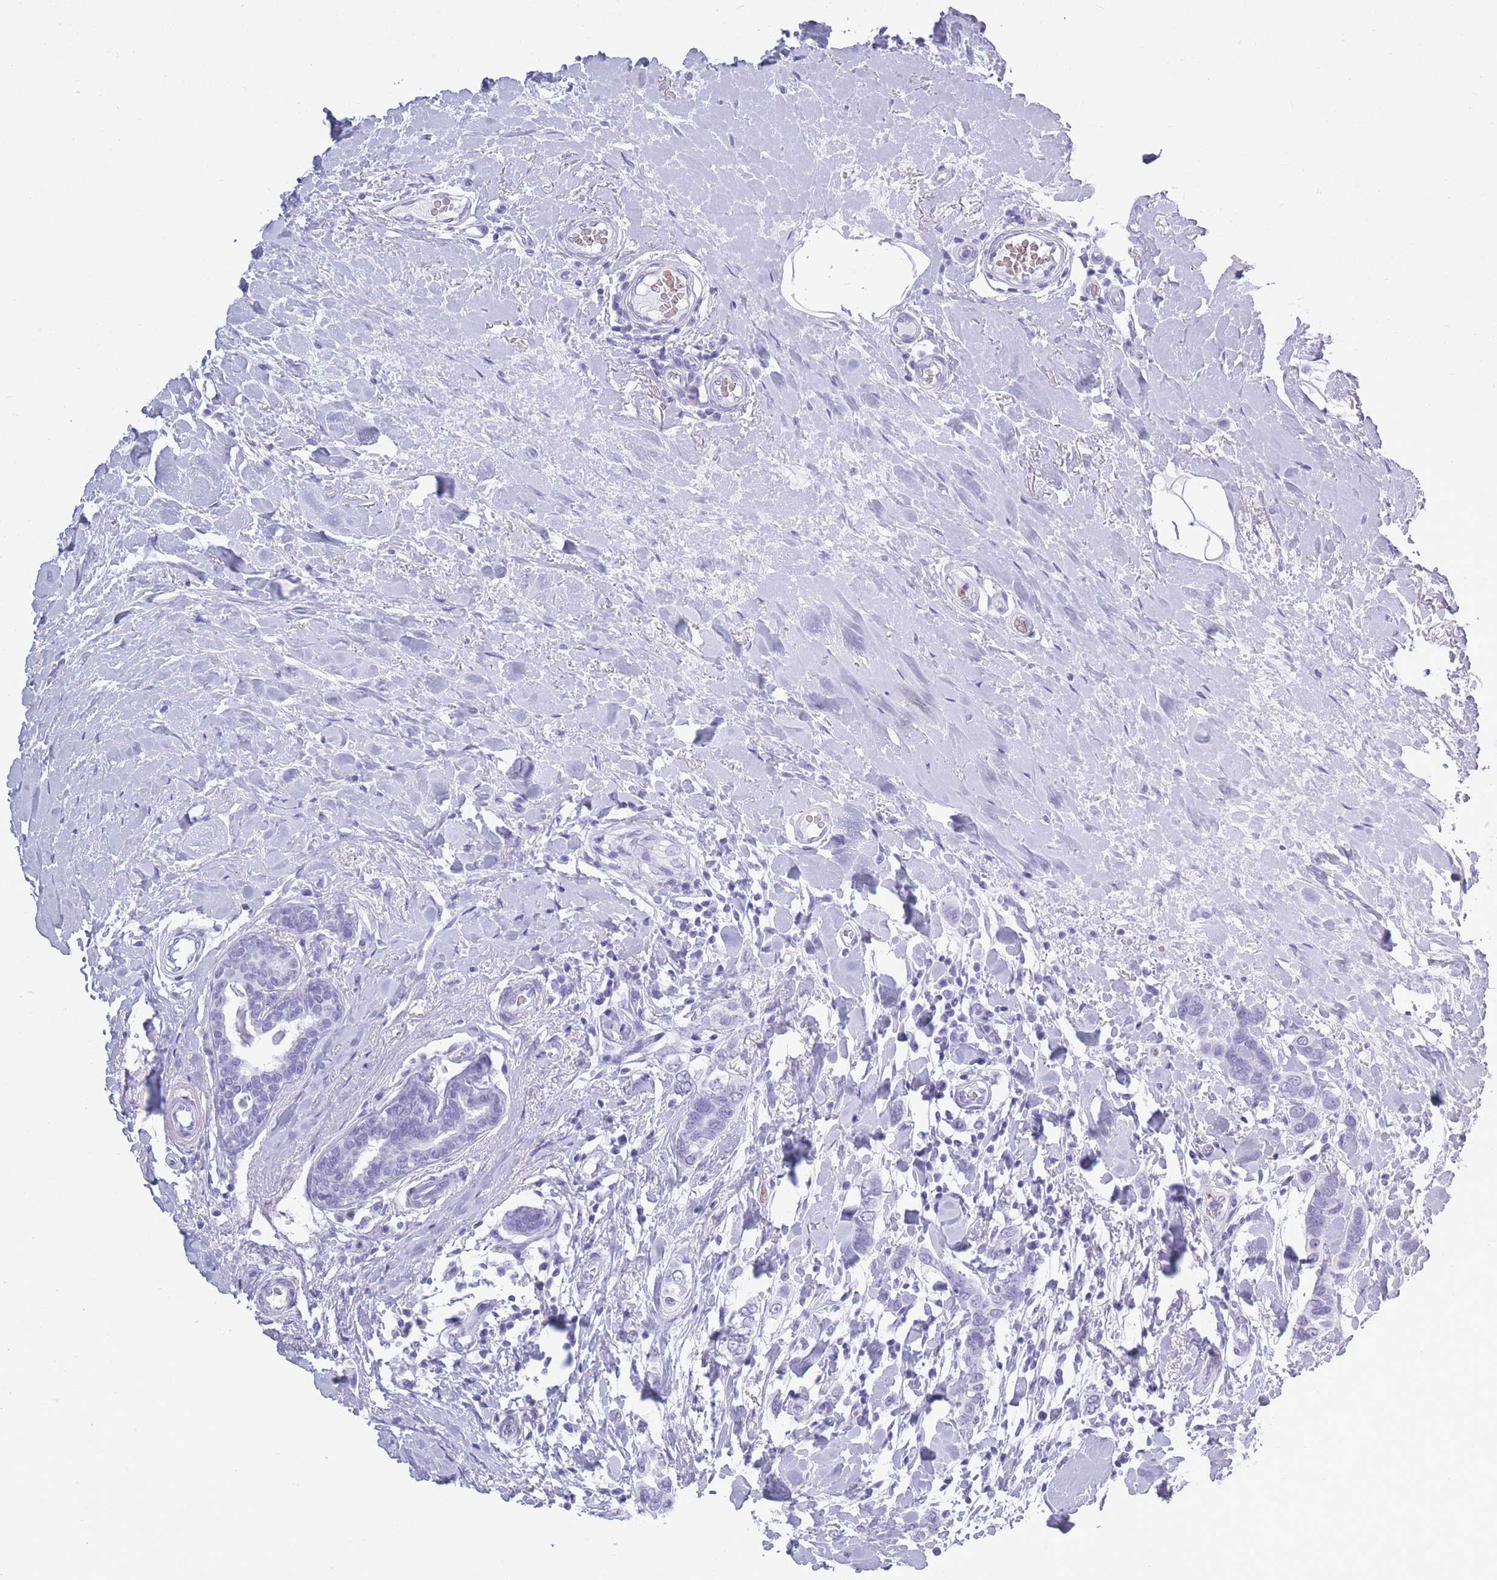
{"staining": {"intensity": "negative", "quantity": "none", "location": "none"}, "tissue": "breast cancer", "cell_type": "Tumor cells", "image_type": "cancer", "snomed": [{"axis": "morphology", "description": "Lobular carcinoma"}, {"axis": "topography", "description": "Breast"}], "caption": "This histopathology image is of breast lobular carcinoma stained with immunohistochemistry (IHC) to label a protein in brown with the nuclei are counter-stained blue. There is no staining in tumor cells.", "gene": "OR7C1", "patient": {"sex": "female", "age": 51}}